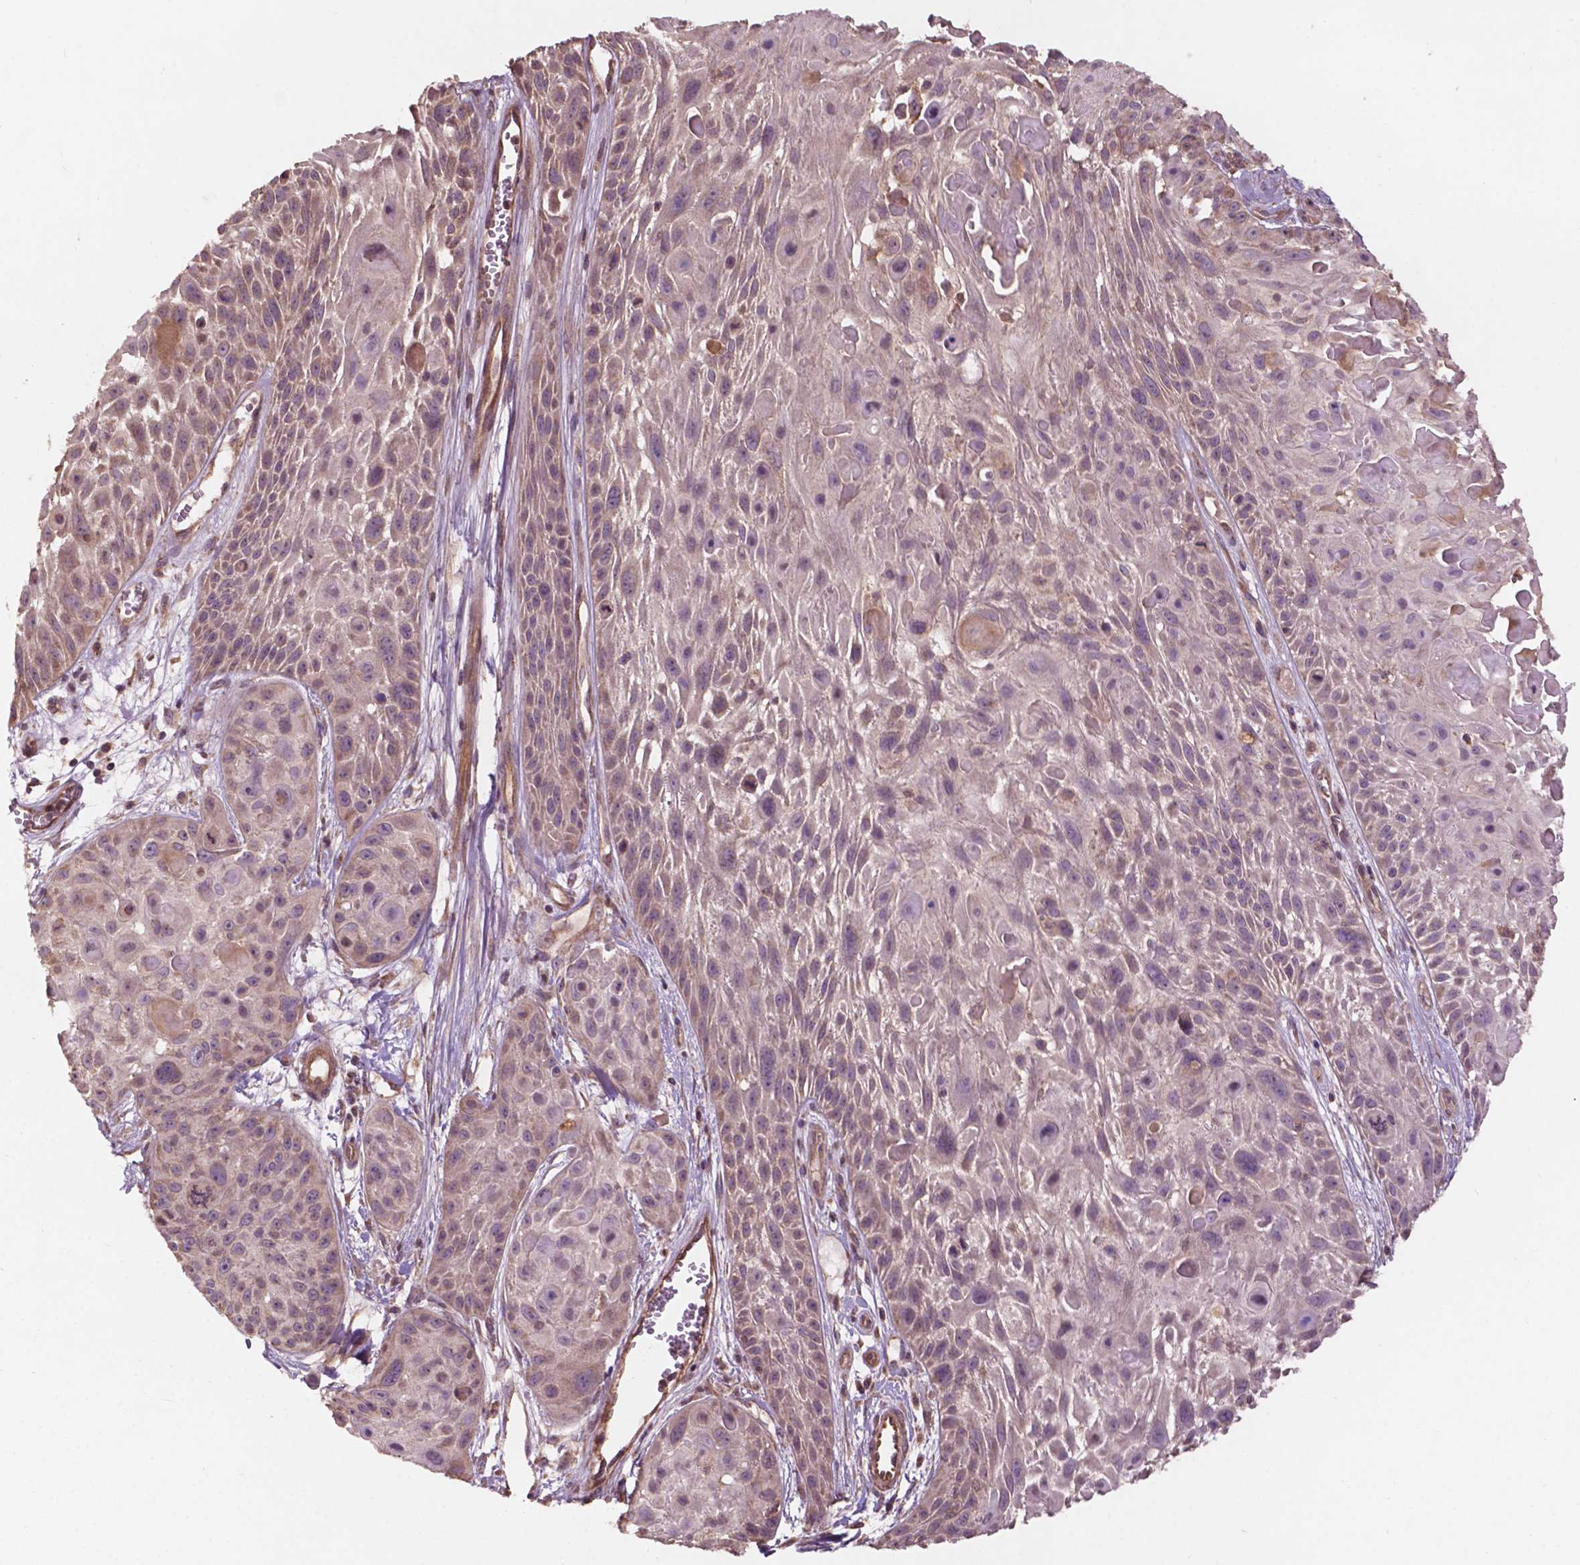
{"staining": {"intensity": "weak", "quantity": "<25%", "location": "cytoplasmic/membranous"}, "tissue": "skin cancer", "cell_type": "Tumor cells", "image_type": "cancer", "snomed": [{"axis": "morphology", "description": "Squamous cell carcinoma, NOS"}, {"axis": "topography", "description": "Skin"}, {"axis": "topography", "description": "Anal"}], "caption": "Histopathology image shows no protein staining in tumor cells of skin cancer (squamous cell carcinoma) tissue.", "gene": "CDC42BPA", "patient": {"sex": "female", "age": 75}}